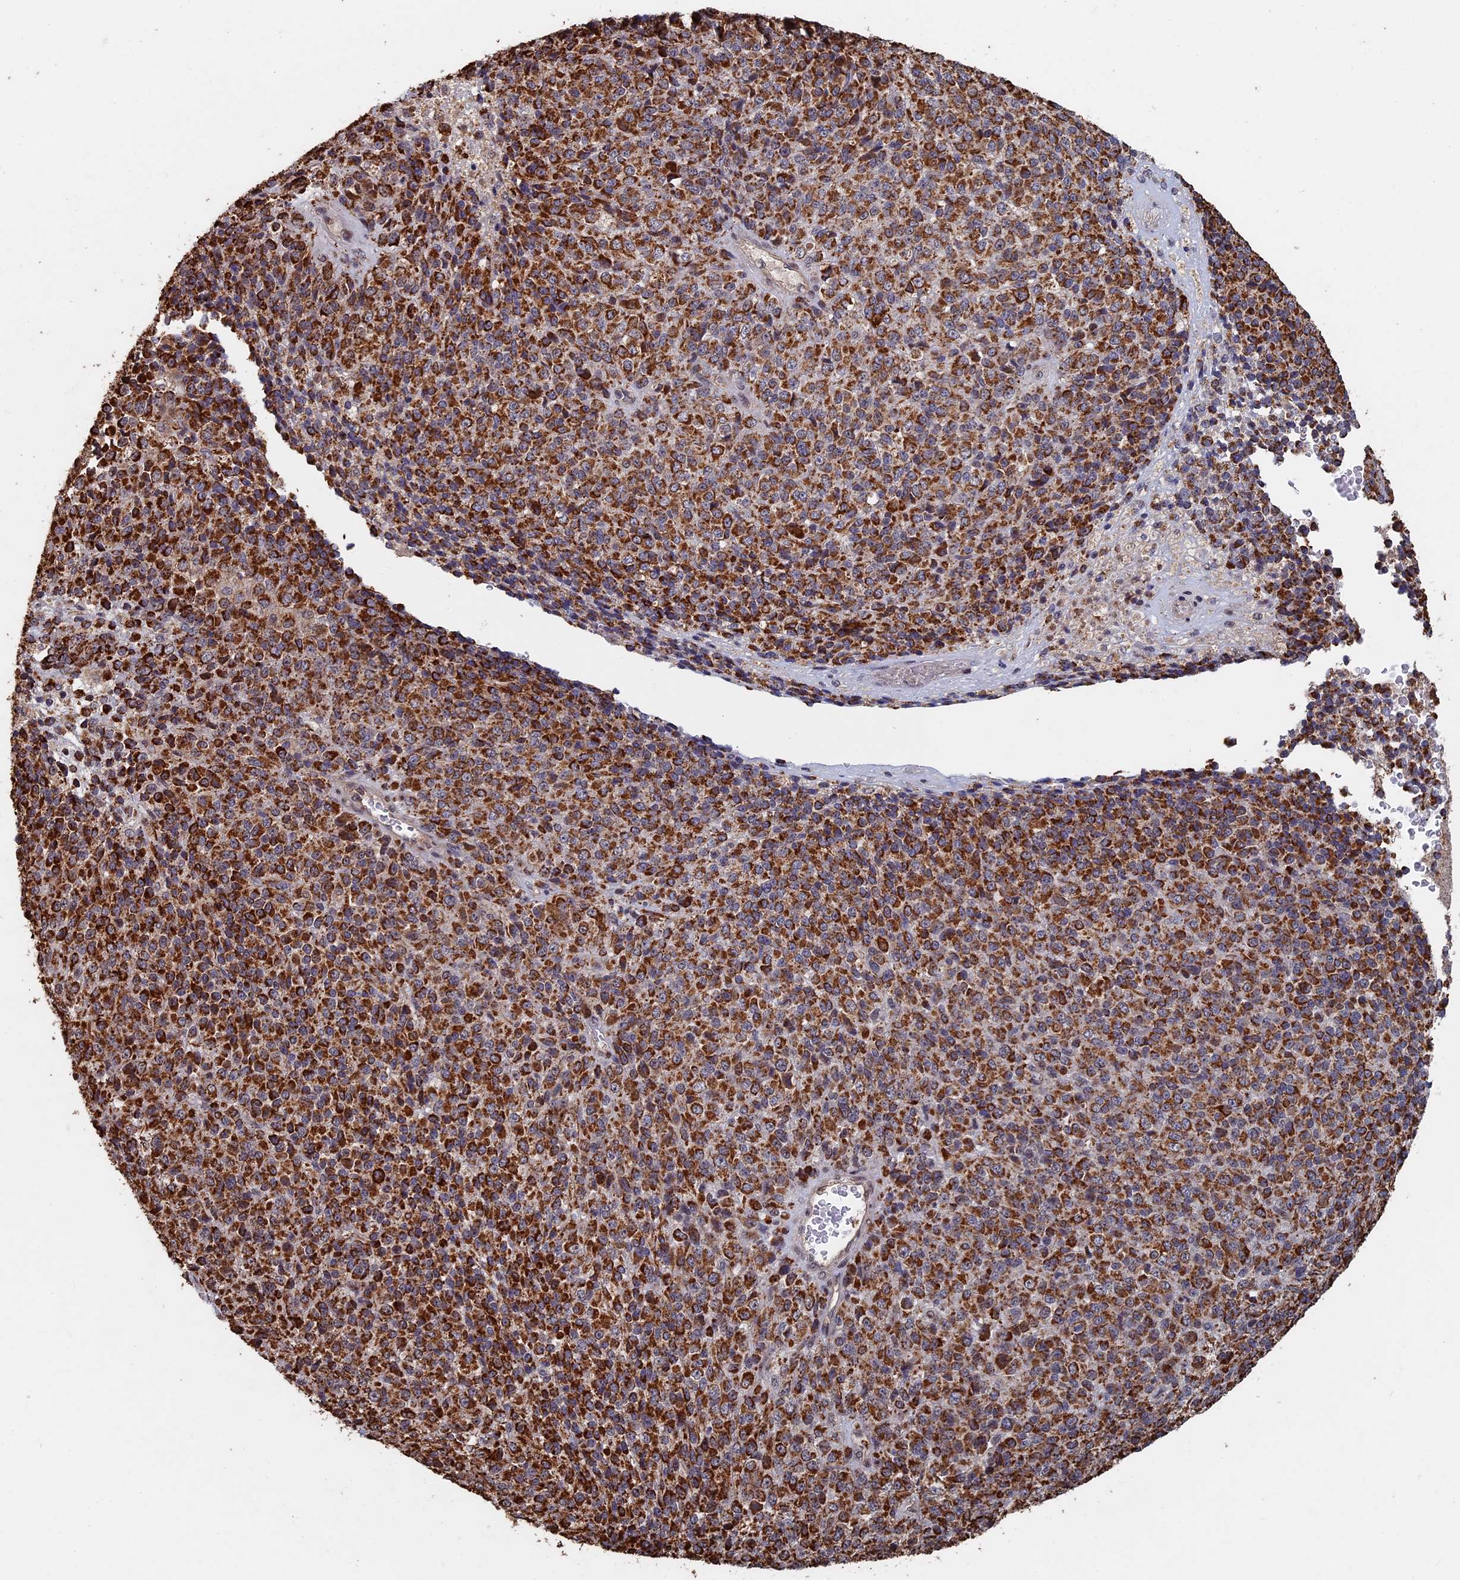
{"staining": {"intensity": "strong", "quantity": ">75%", "location": "cytoplasmic/membranous"}, "tissue": "melanoma", "cell_type": "Tumor cells", "image_type": "cancer", "snomed": [{"axis": "morphology", "description": "Malignant melanoma, Metastatic site"}, {"axis": "topography", "description": "Brain"}], "caption": "High-power microscopy captured an immunohistochemistry histopathology image of melanoma, revealing strong cytoplasmic/membranous staining in about >75% of tumor cells.", "gene": "KIAA1328", "patient": {"sex": "female", "age": 56}}